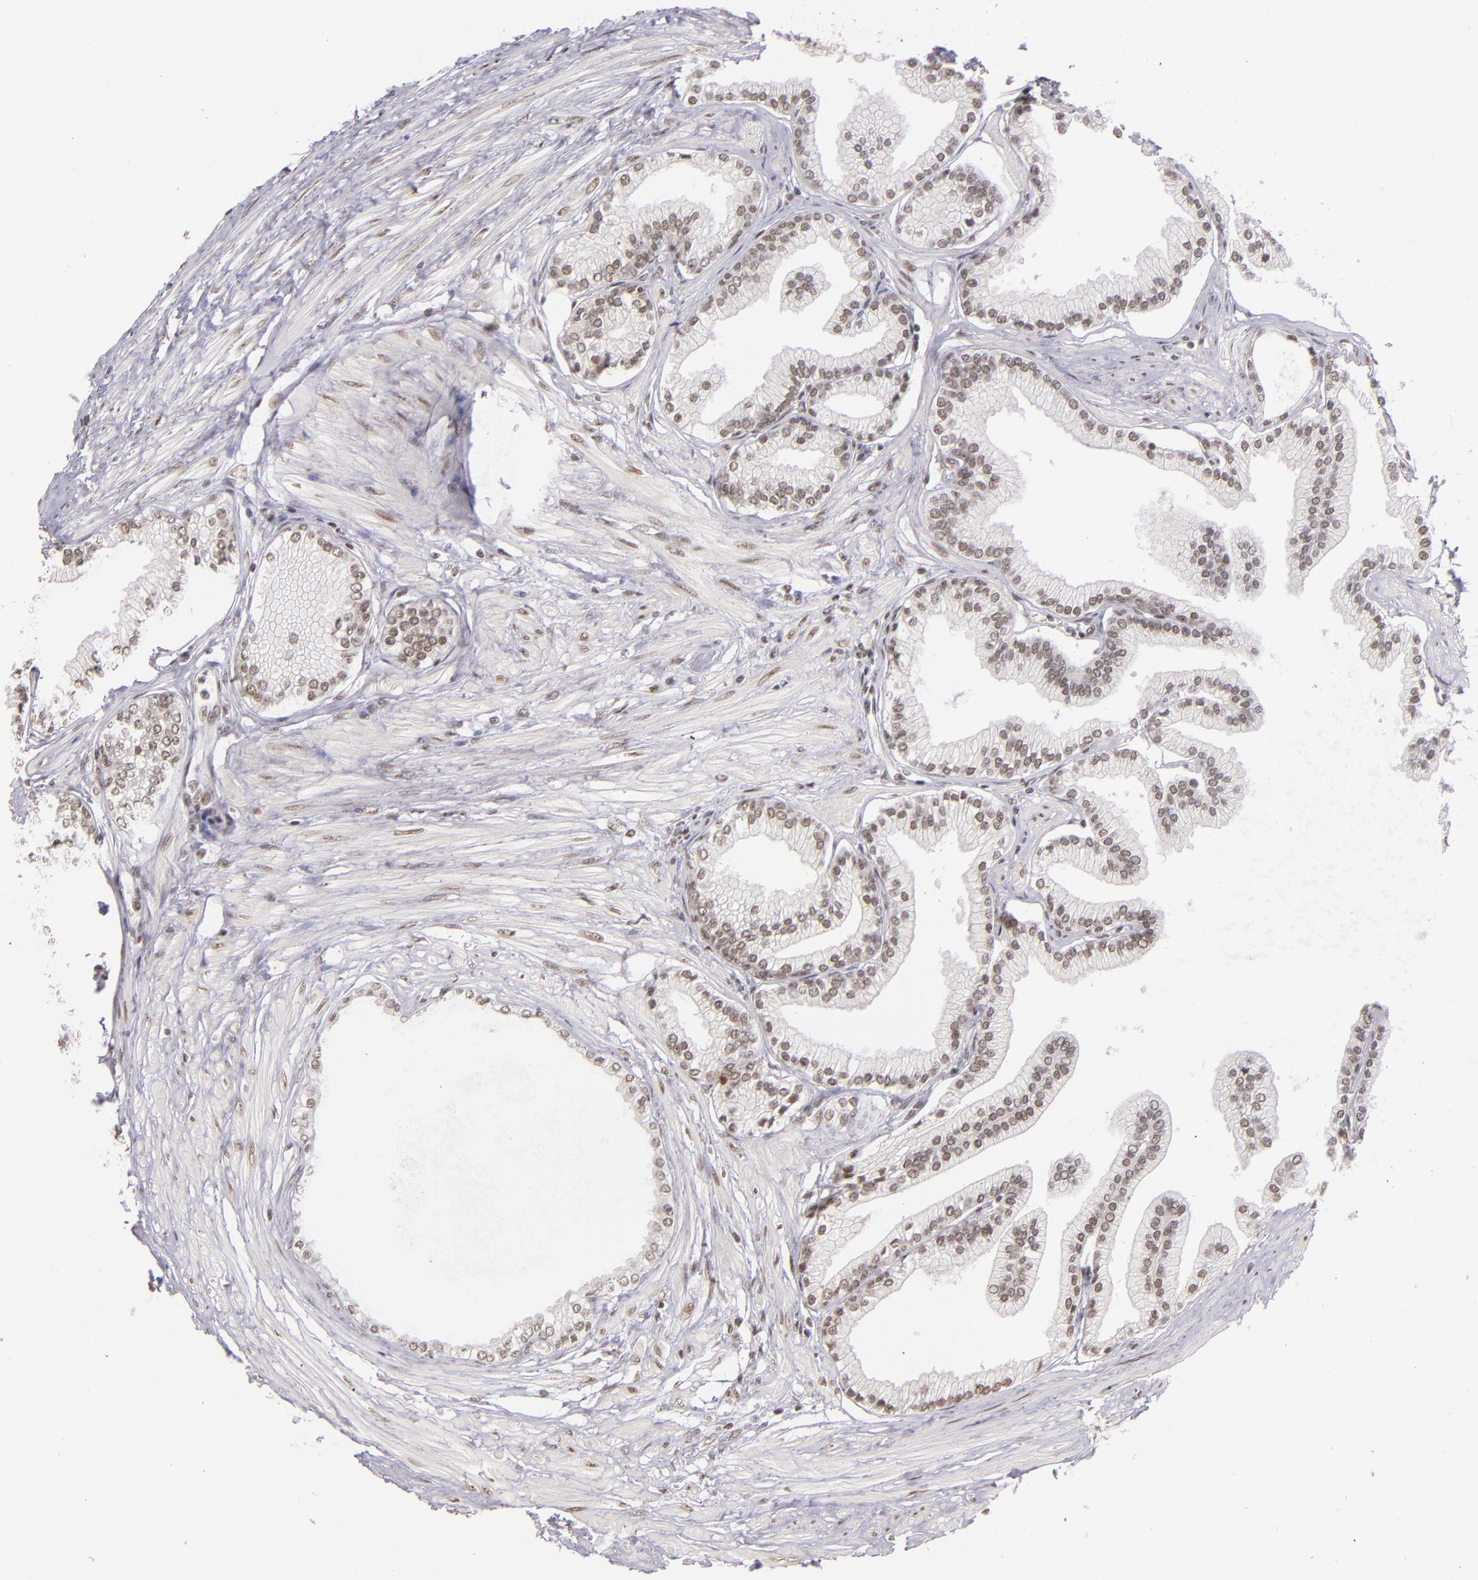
{"staining": {"intensity": "moderate", "quantity": ">75%", "location": "nuclear"}, "tissue": "prostate", "cell_type": "Glandular cells", "image_type": "normal", "snomed": [{"axis": "morphology", "description": "Normal tissue, NOS"}, {"axis": "topography", "description": "Prostate"}], "caption": "Protein analysis of normal prostate displays moderate nuclear expression in approximately >75% of glandular cells. (DAB IHC with brightfield microscopy, high magnification).", "gene": "ZNF148", "patient": {"sex": "male", "age": 64}}